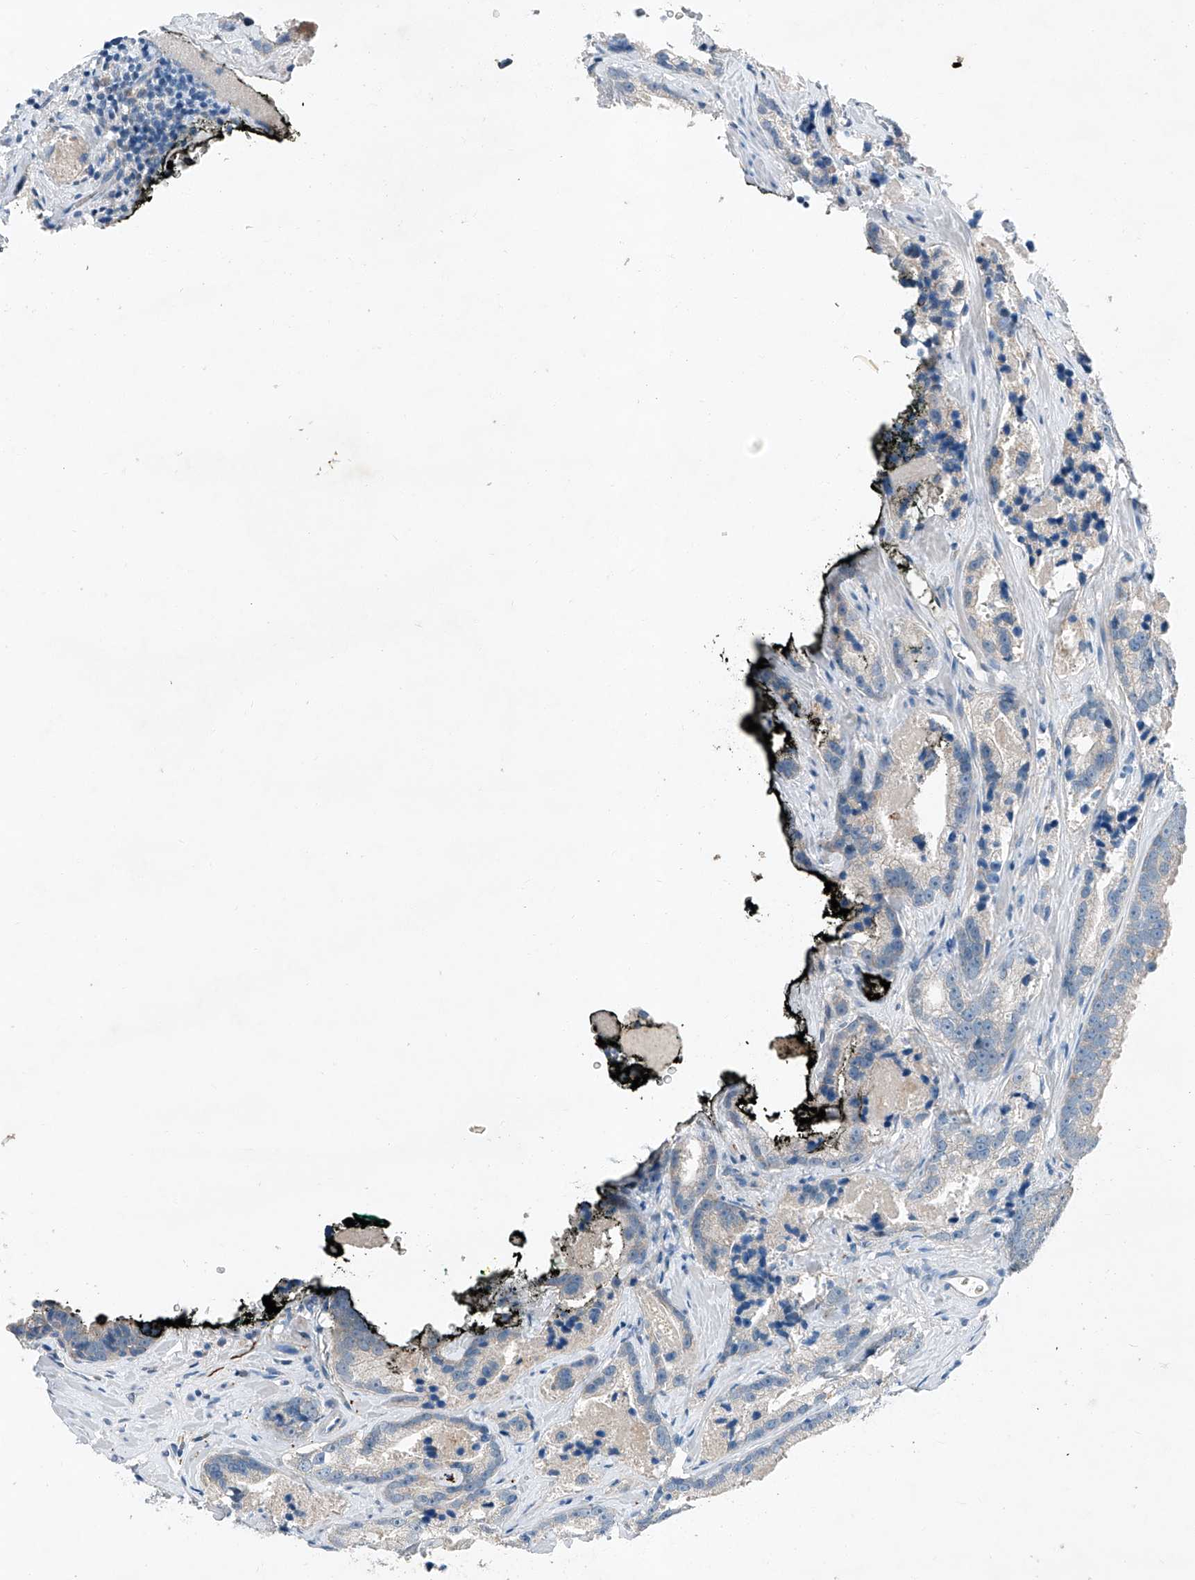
{"staining": {"intensity": "negative", "quantity": "none", "location": "none"}, "tissue": "prostate cancer", "cell_type": "Tumor cells", "image_type": "cancer", "snomed": [{"axis": "morphology", "description": "Adenocarcinoma, High grade"}, {"axis": "topography", "description": "Prostate"}], "caption": "A high-resolution micrograph shows immunohistochemistry (IHC) staining of adenocarcinoma (high-grade) (prostate), which displays no significant expression in tumor cells.", "gene": "MDGA1", "patient": {"sex": "male", "age": 62}}